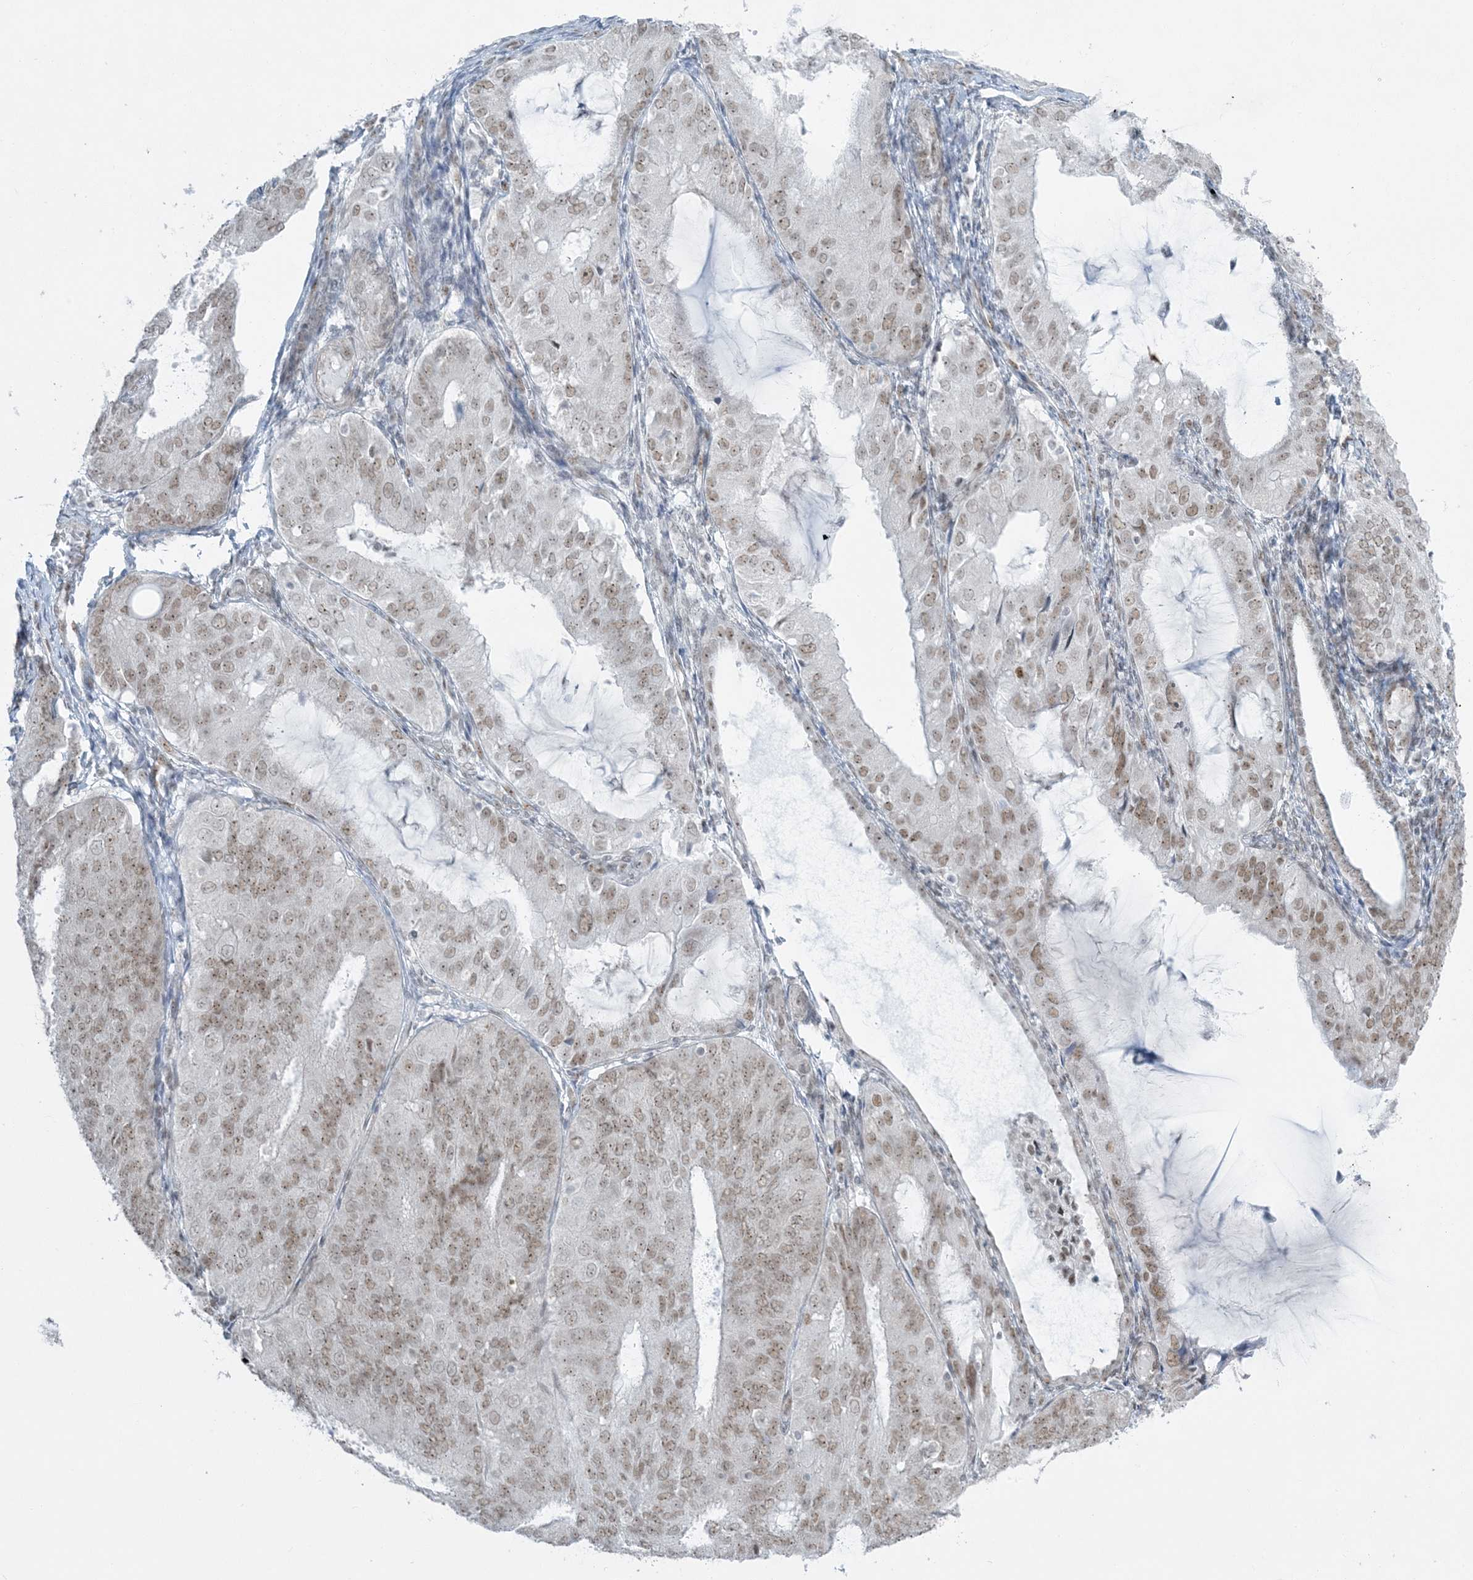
{"staining": {"intensity": "weak", "quantity": ">75%", "location": "nuclear"}, "tissue": "endometrial cancer", "cell_type": "Tumor cells", "image_type": "cancer", "snomed": [{"axis": "morphology", "description": "Adenocarcinoma, NOS"}, {"axis": "topography", "description": "Endometrium"}], "caption": "Tumor cells exhibit low levels of weak nuclear expression in approximately >75% of cells in human endometrial adenocarcinoma.", "gene": "ZNF787", "patient": {"sex": "female", "age": 81}}